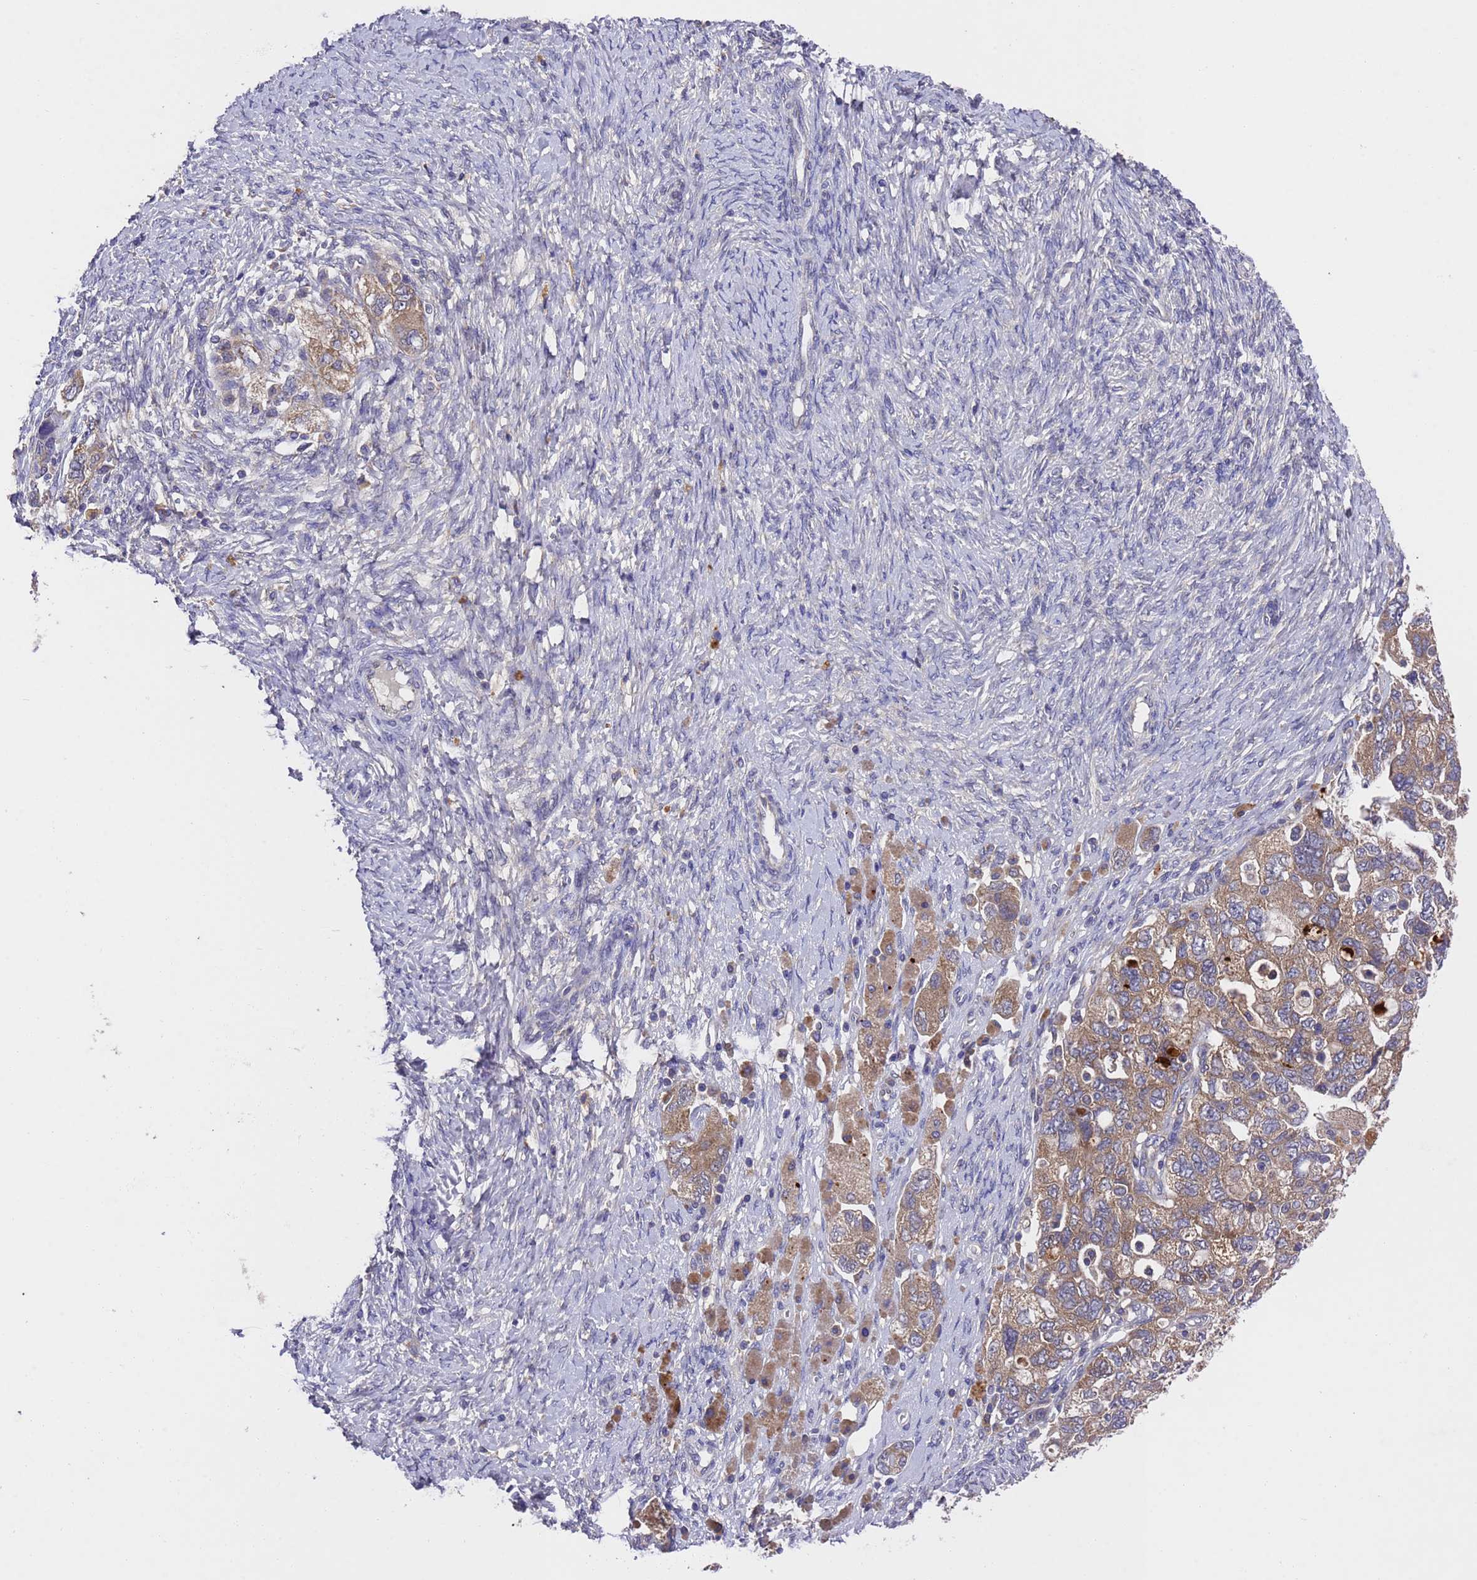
{"staining": {"intensity": "moderate", "quantity": ">75%", "location": "cytoplasmic/membranous"}, "tissue": "ovarian cancer", "cell_type": "Tumor cells", "image_type": "cancer", "snomed": [{"axis": "morphology", "description": "Carcinoma, NOS"}, {"axis": "morphology", "description": "Cystadenocarcinoma, serous, NOS"}, {"axis": "topography", "description": "Ovary"}], "caption": "High-magnification brightfield microscopy of ovarian carcinoma stained with DAB (3,3'-diaminobenzidine) (brown) and counterstained with hematoxylin (blue). tumor cells exhibit moderate cytoplasmic/membranous expression is present in approximately>75% of cells. The staining was performed using DAB, with brown indicating positive protein expression. Nuclei are stained blue with hematoxylin.", "gene": "DCAF12L2", "patient": {"sex": "female", "age": 69}}